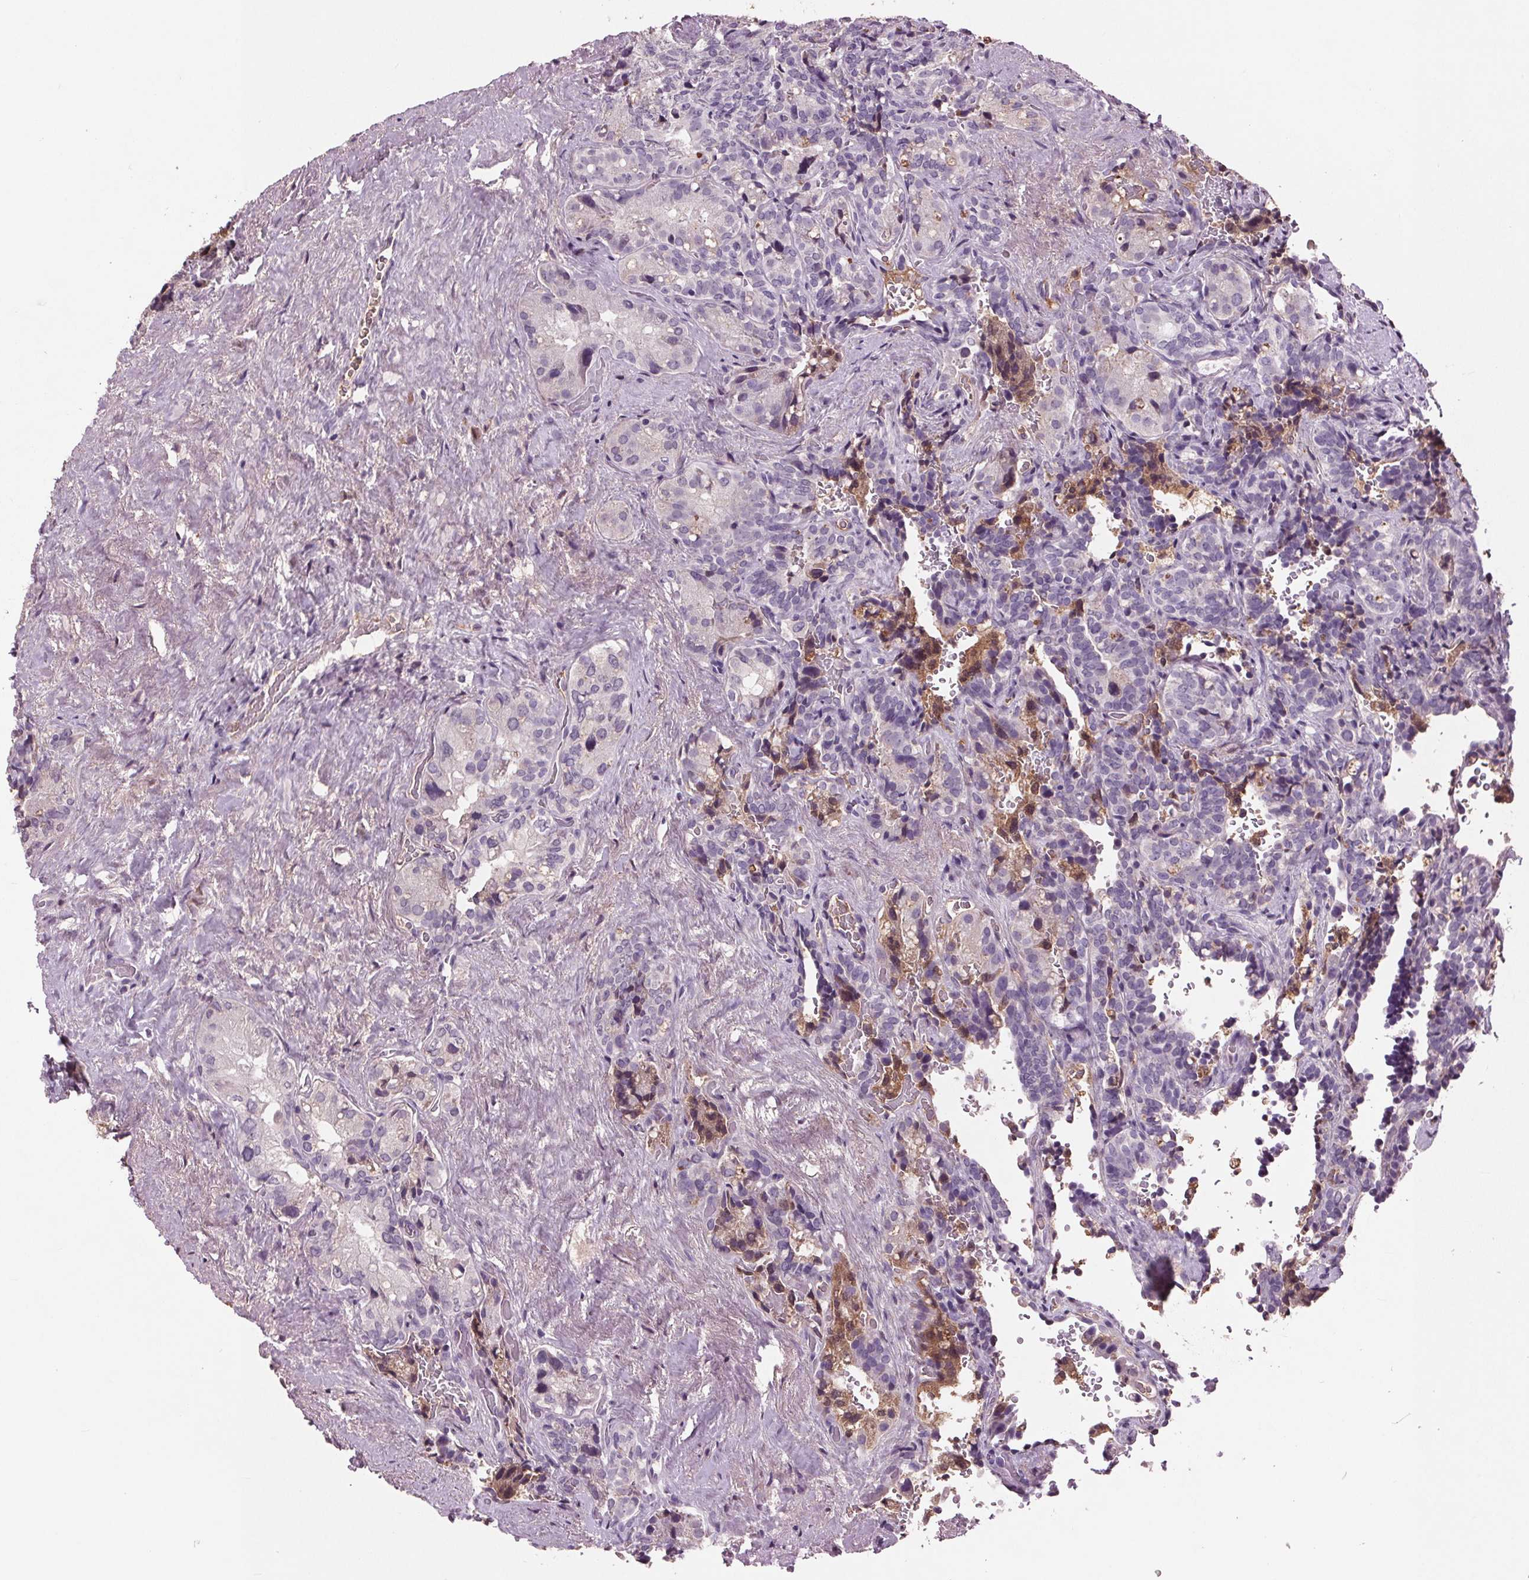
{"staining": {"intensity": "negative", "quantity": "none", "location": "none"}, "tissue": "seminal vesicle", "cell_type": "Glandular cells", "image_type": "normal", "snomed": [{"axis": "morphology", "description": "Normal tissue, NOS"}, {"axis": "topography", "description": "Seminal veicle"}], "caption": "There is no significant positivity in glandular cells of seminal vesicle. Brightfield microscopy of IHC stained with DAB (brown) and hematoxylin (blue), captured at high magnification.", "gene": "C6", "patient": {"sex": "male", "age": 69}}